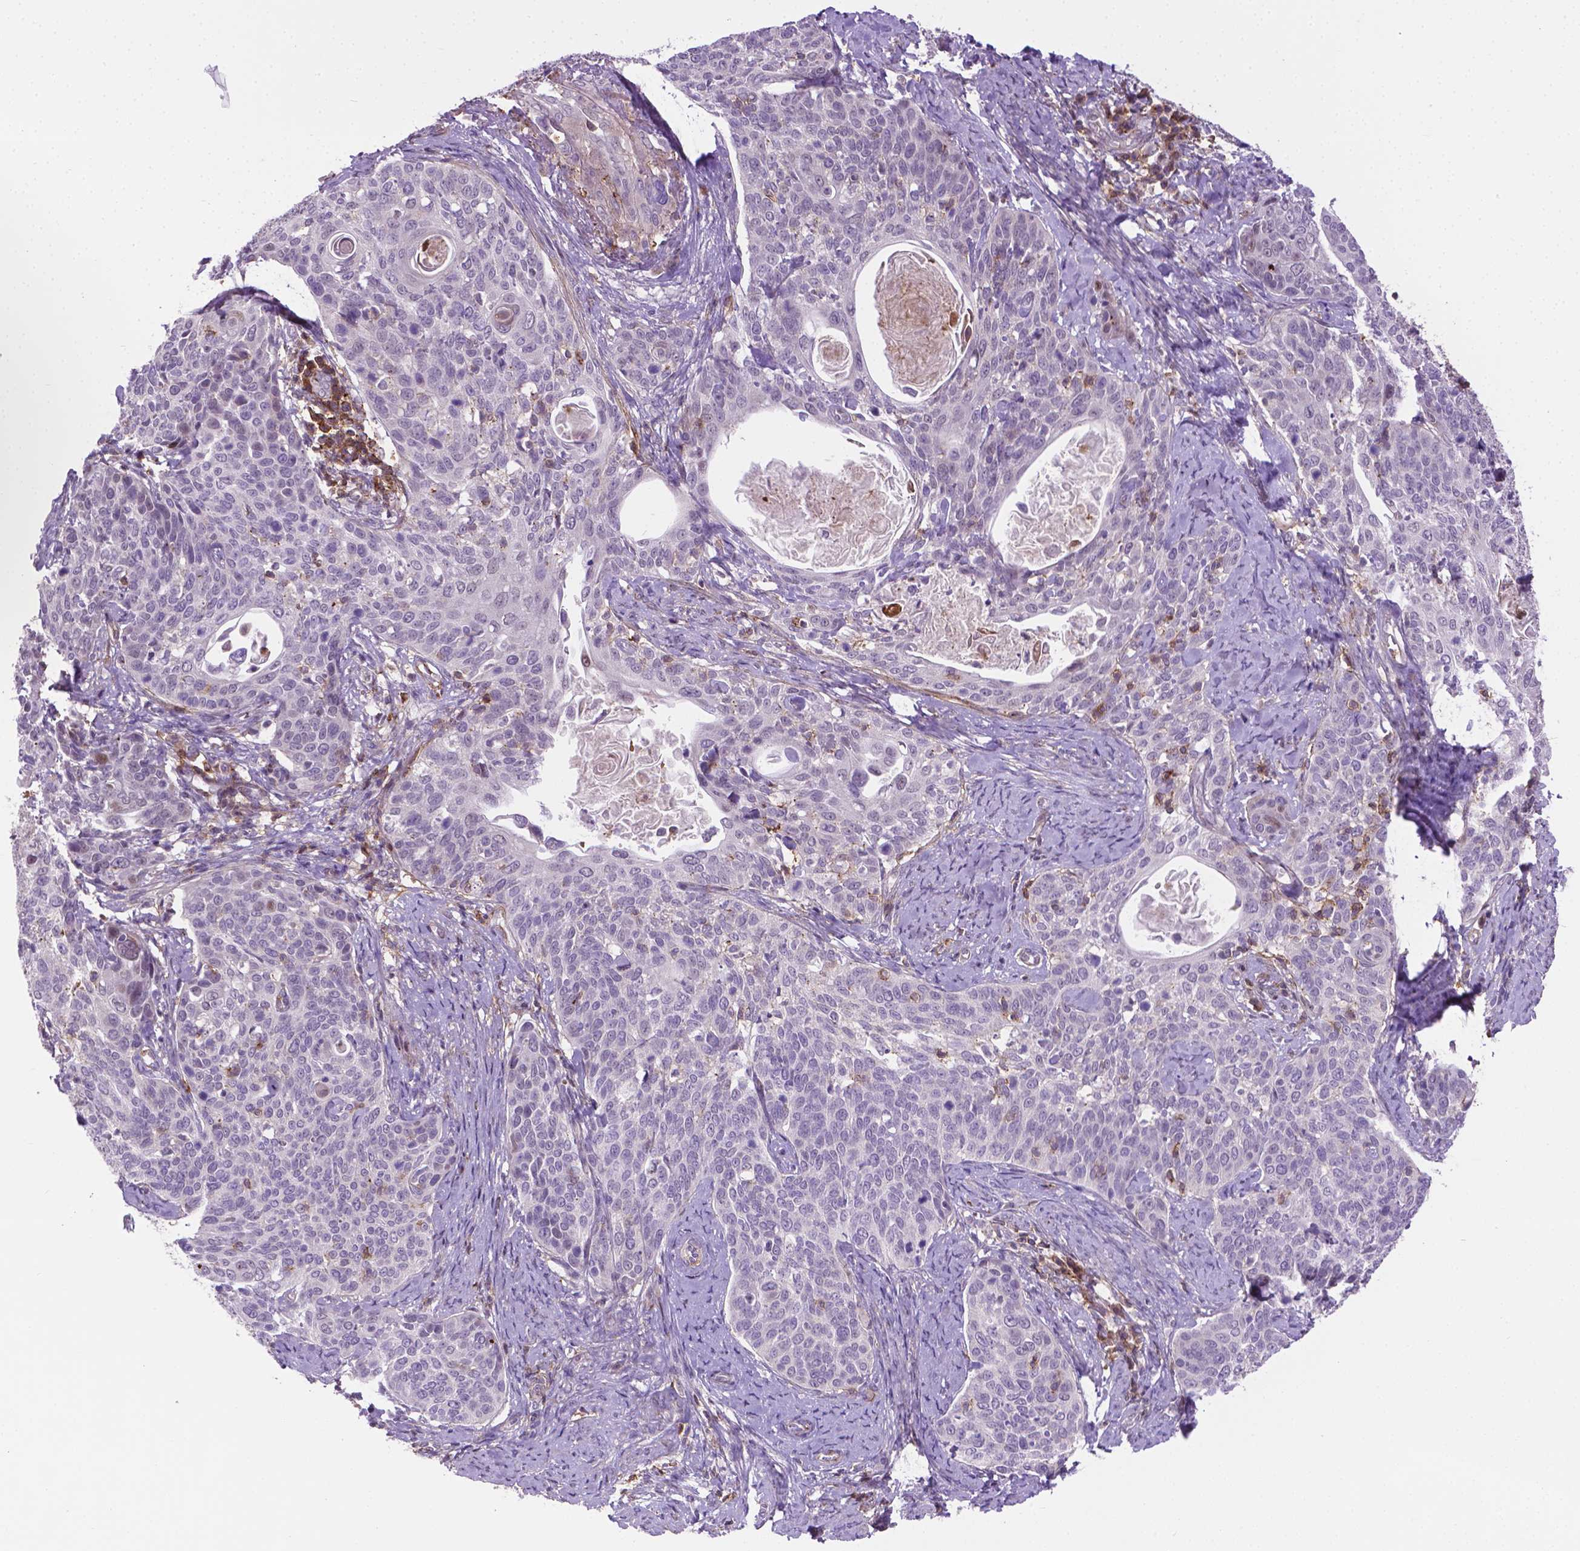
{"staining": {"intensity": "negative", "quantity": "none", "location": "none"}, "tissue": "cervical cancer", "cell_type": "Tumor cells", "image_type": "cancer", "snomed": [{"axis": "morphology", "description": "Squamous cell carcinoma, NOS"}, {"axis": "topography", "description": "Cervix"}], "caption": "Immunohistochemistry micrograph of neoplastic tissue: squamous cell carcinoma (cervical) stained with DAB (3,3'-diaminobenzidine) reveals no significant protein positivity in tumor cells. (Stains: DAB immunohistochemistry (IHC) with hematoxylin counter stain, Microscopy: brightfield microscopy at high magnification).", "gene": "ACAD10", "patient": {"sex": "female", "age": 69}}